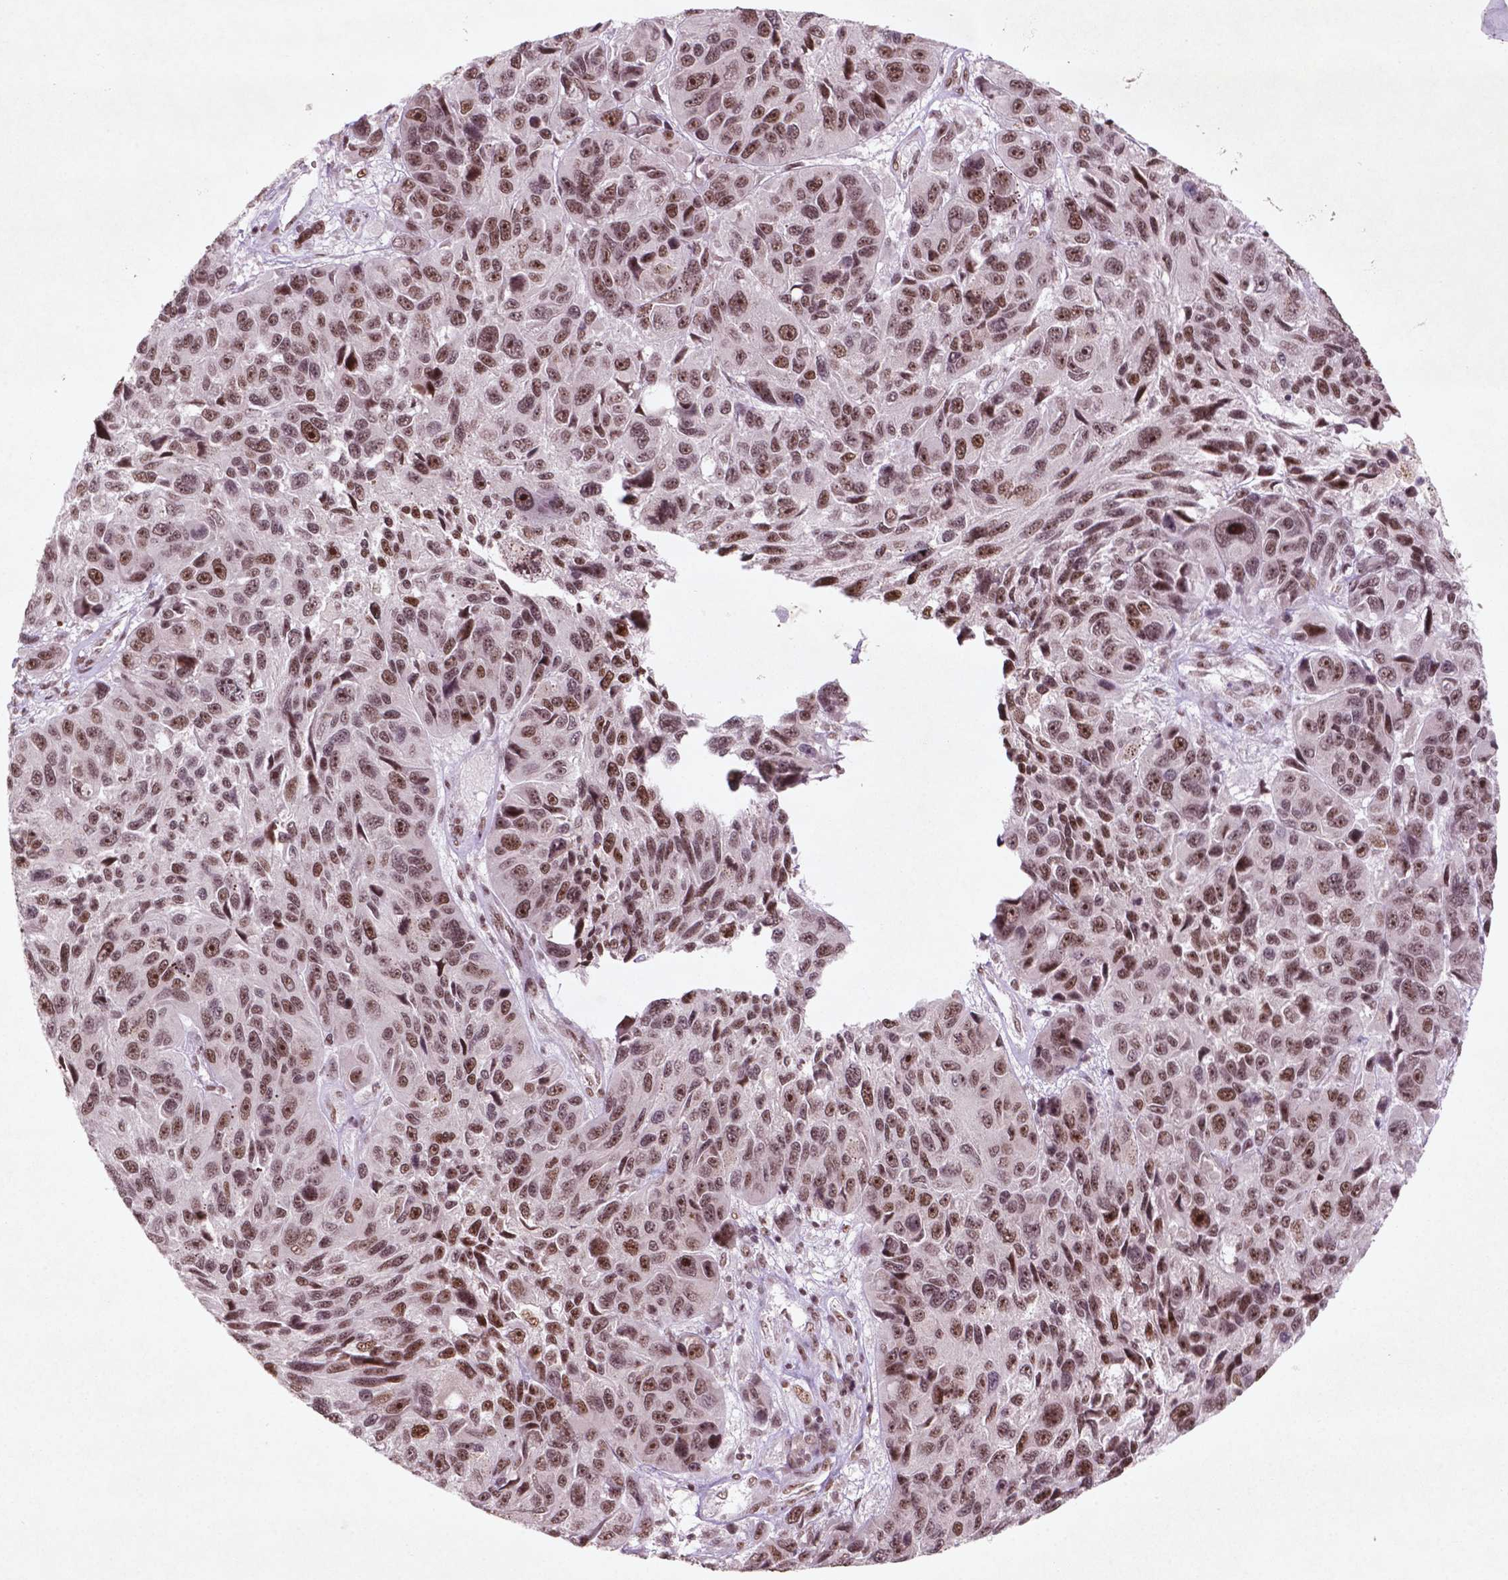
{"staining": {"intensity": "moderate", "quantity": ">75%", "location": "nuclear"}, "tissue": "melanoma", "cell_type": "Tumor cells", "image_type": "cancer", "snomed": [{"axis": "morphology", "description": "Malignant melanoma, NOS"}, {"axis": "topography", "description": "Skin"}], "caption": "A high-resolution histopathology image shows immunohistochemistry staining of melanoma, which reveals moderate nuclear staining in about >75% of tumor cells.", "gene": "HMG20B", "patient": {"sex": "male", "age": 53}}